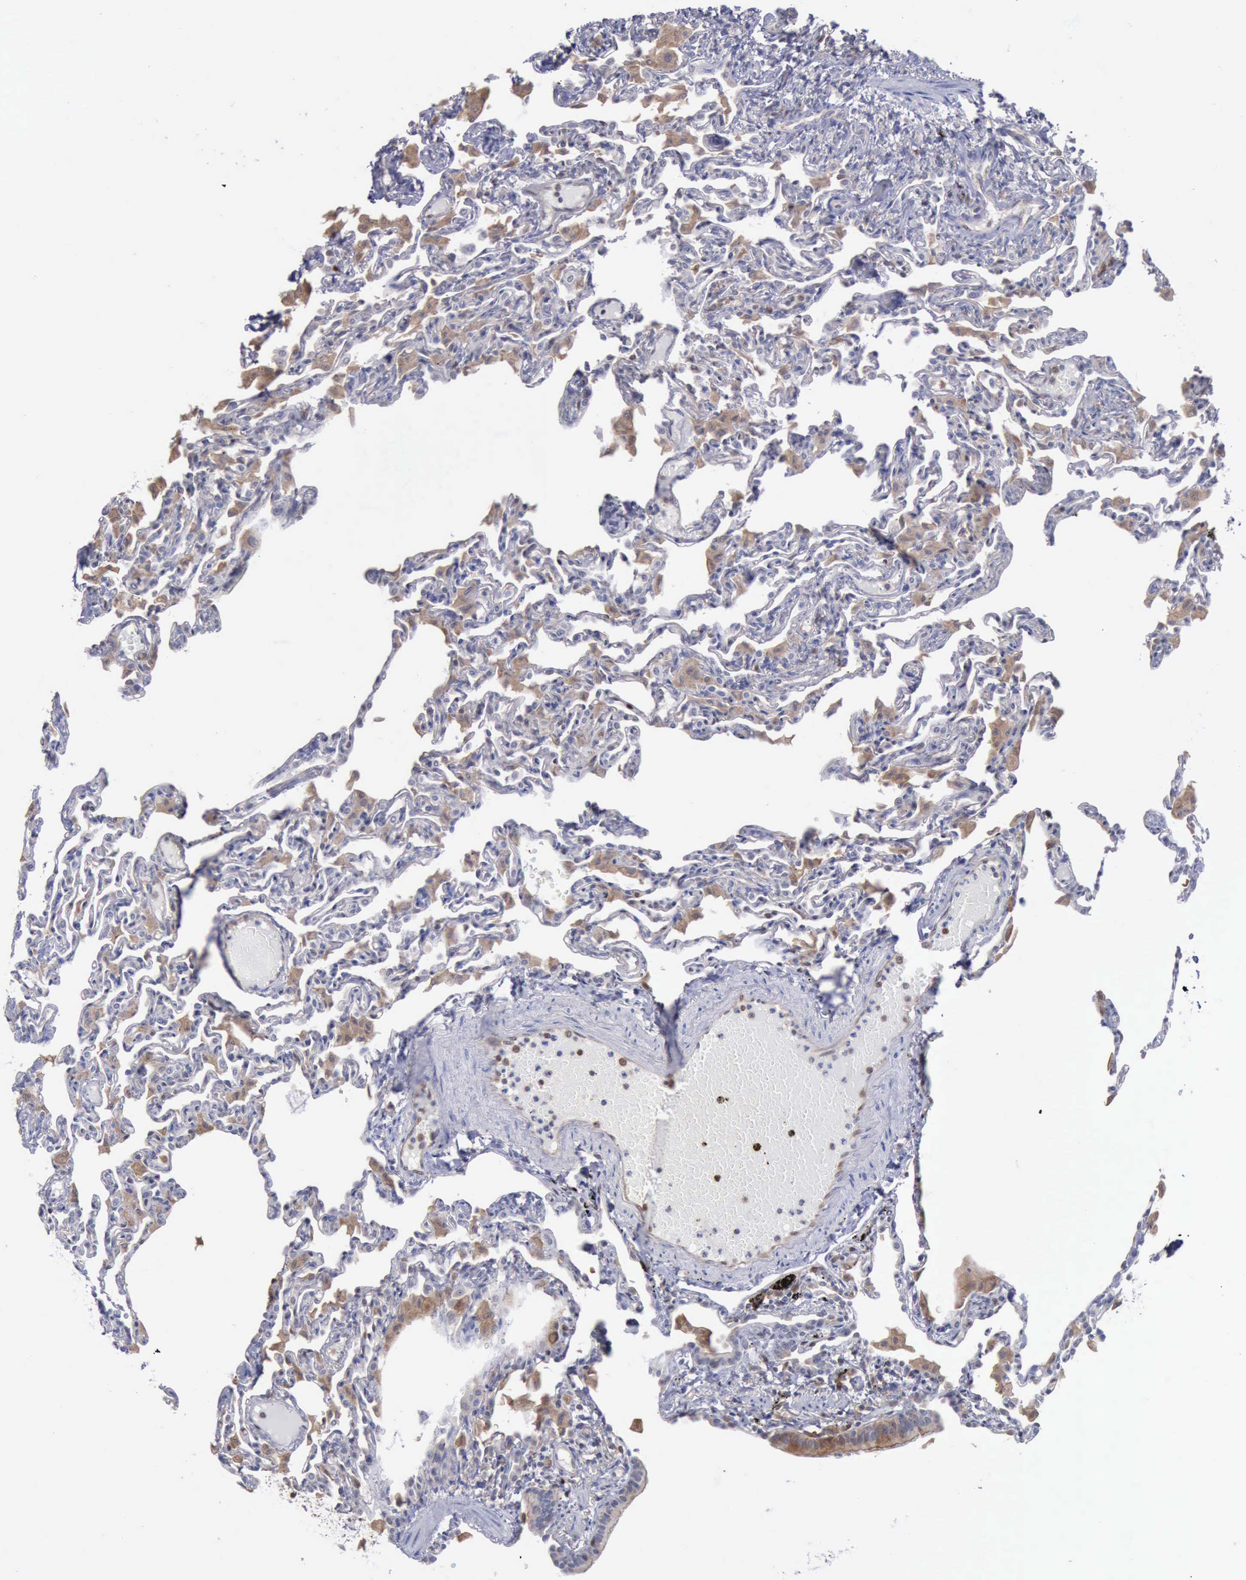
{"staining": {"intensity": "negative", "quantity": "none", "location": "none"}, "tissue": "lung", "cell_type": "Alveolar cells", "image_type": "normal", "snomed": [{"axis": "morphology", "description": "Normal tissue, NOS"}, {"axis": "topography", "description": "Lung"}], "caption": "Alveolar cells show no significant protein staining in benign lung. Nuclei are stained in blue.", "gene": "STAT1", "patient": {"sex": "female", "age": 49}}